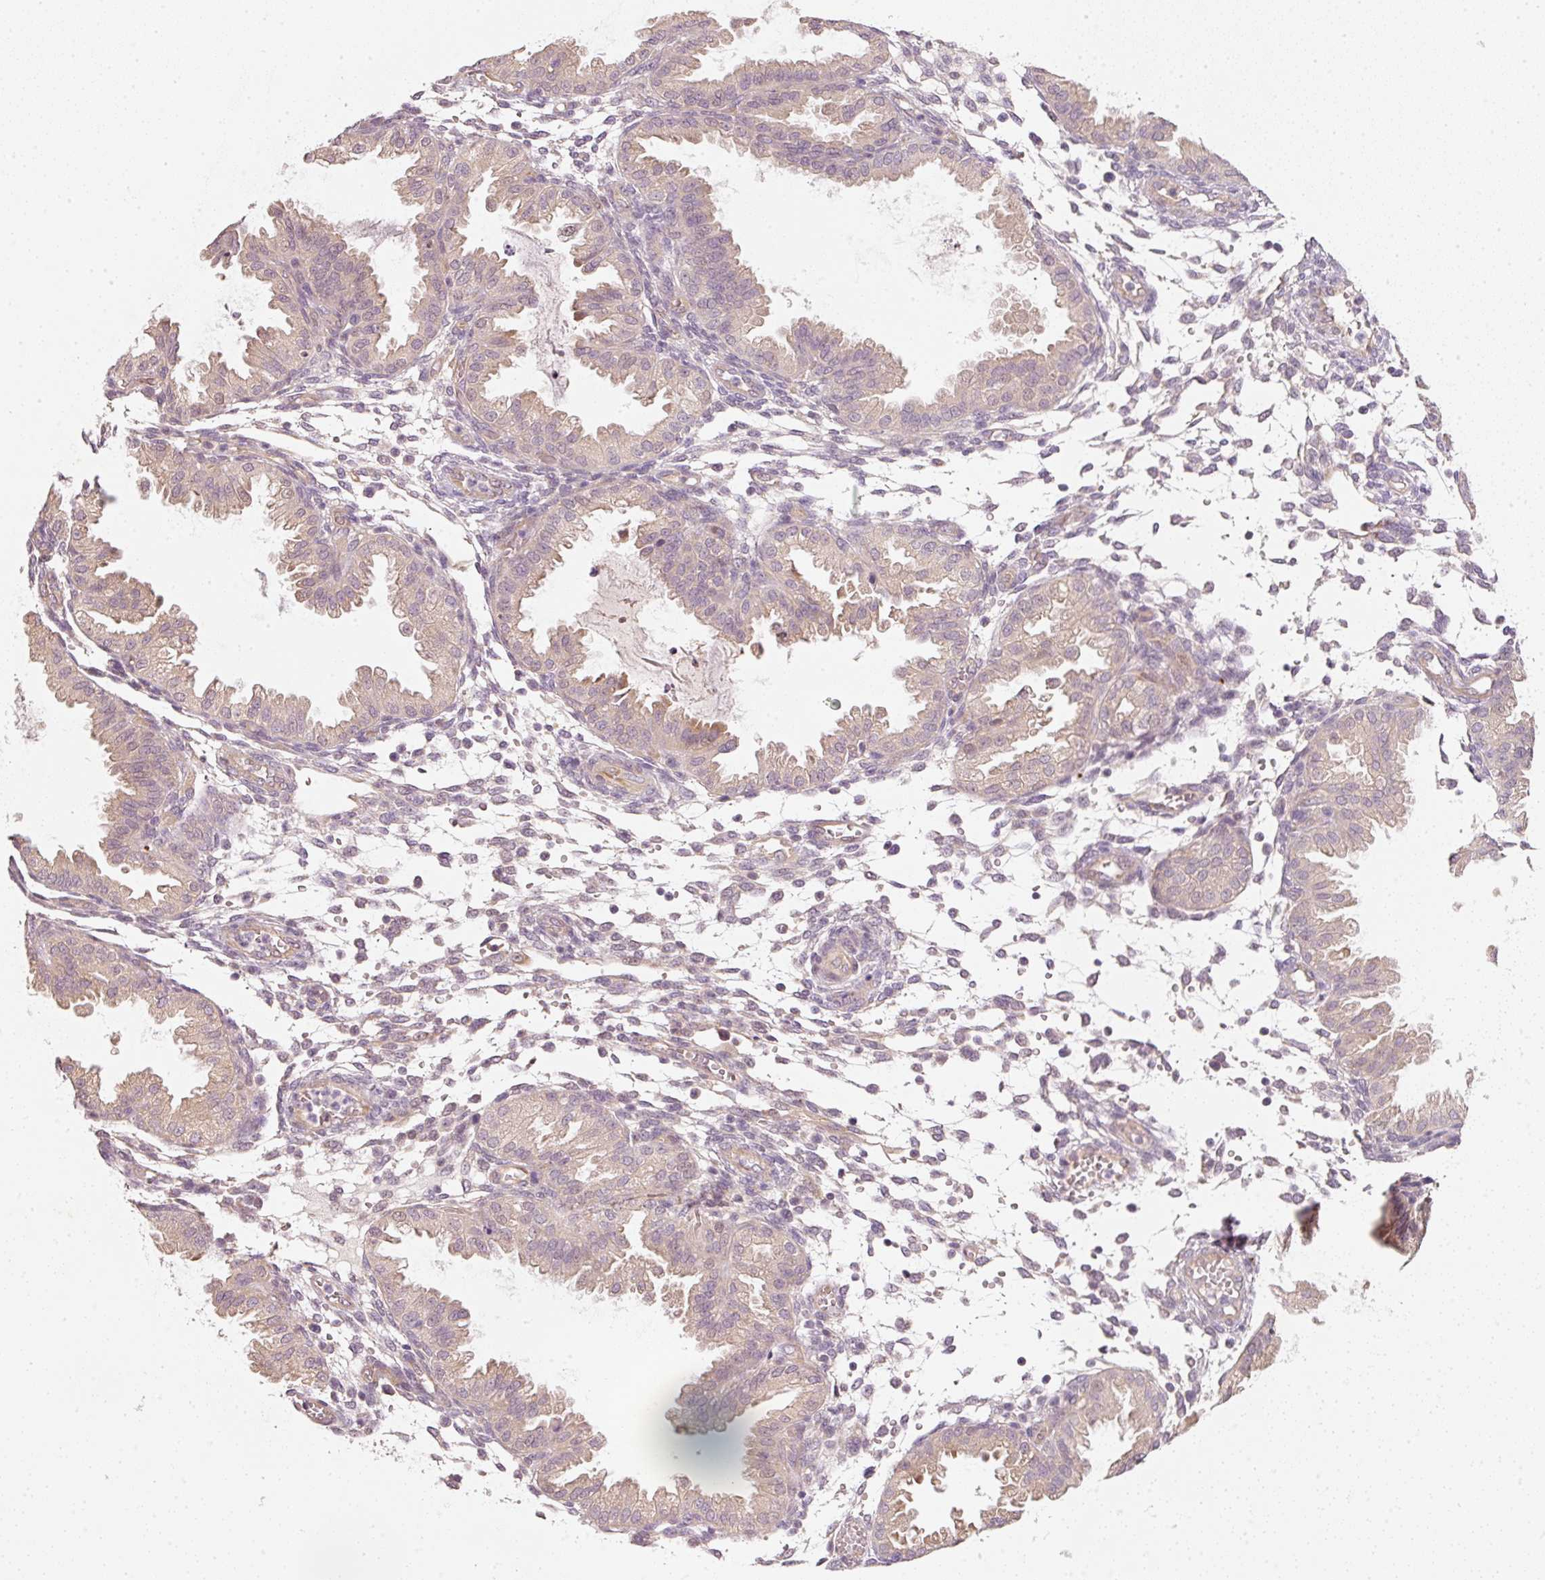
{"staining": {"intensity": "negative", "quantity": "none", "location": "none"}, "tissue": "endometrium", "cell_type": "Cells in endometrial stroma", "image_type": "normal", "snomed": [{"axis": "morphology", "description": "Normal tissue, NOS"}, {"axis": "topography", "description": "Endometrium"}], "caption": "This photomicrograph is of unremarkable endometrium stained with IHC to label a protein in brown with the nuclei are counter-stained blue. There is no expression in cells in endometrial stroma.", "gene": "RGL2", "patient": {"sex": "female", "age": 33}}